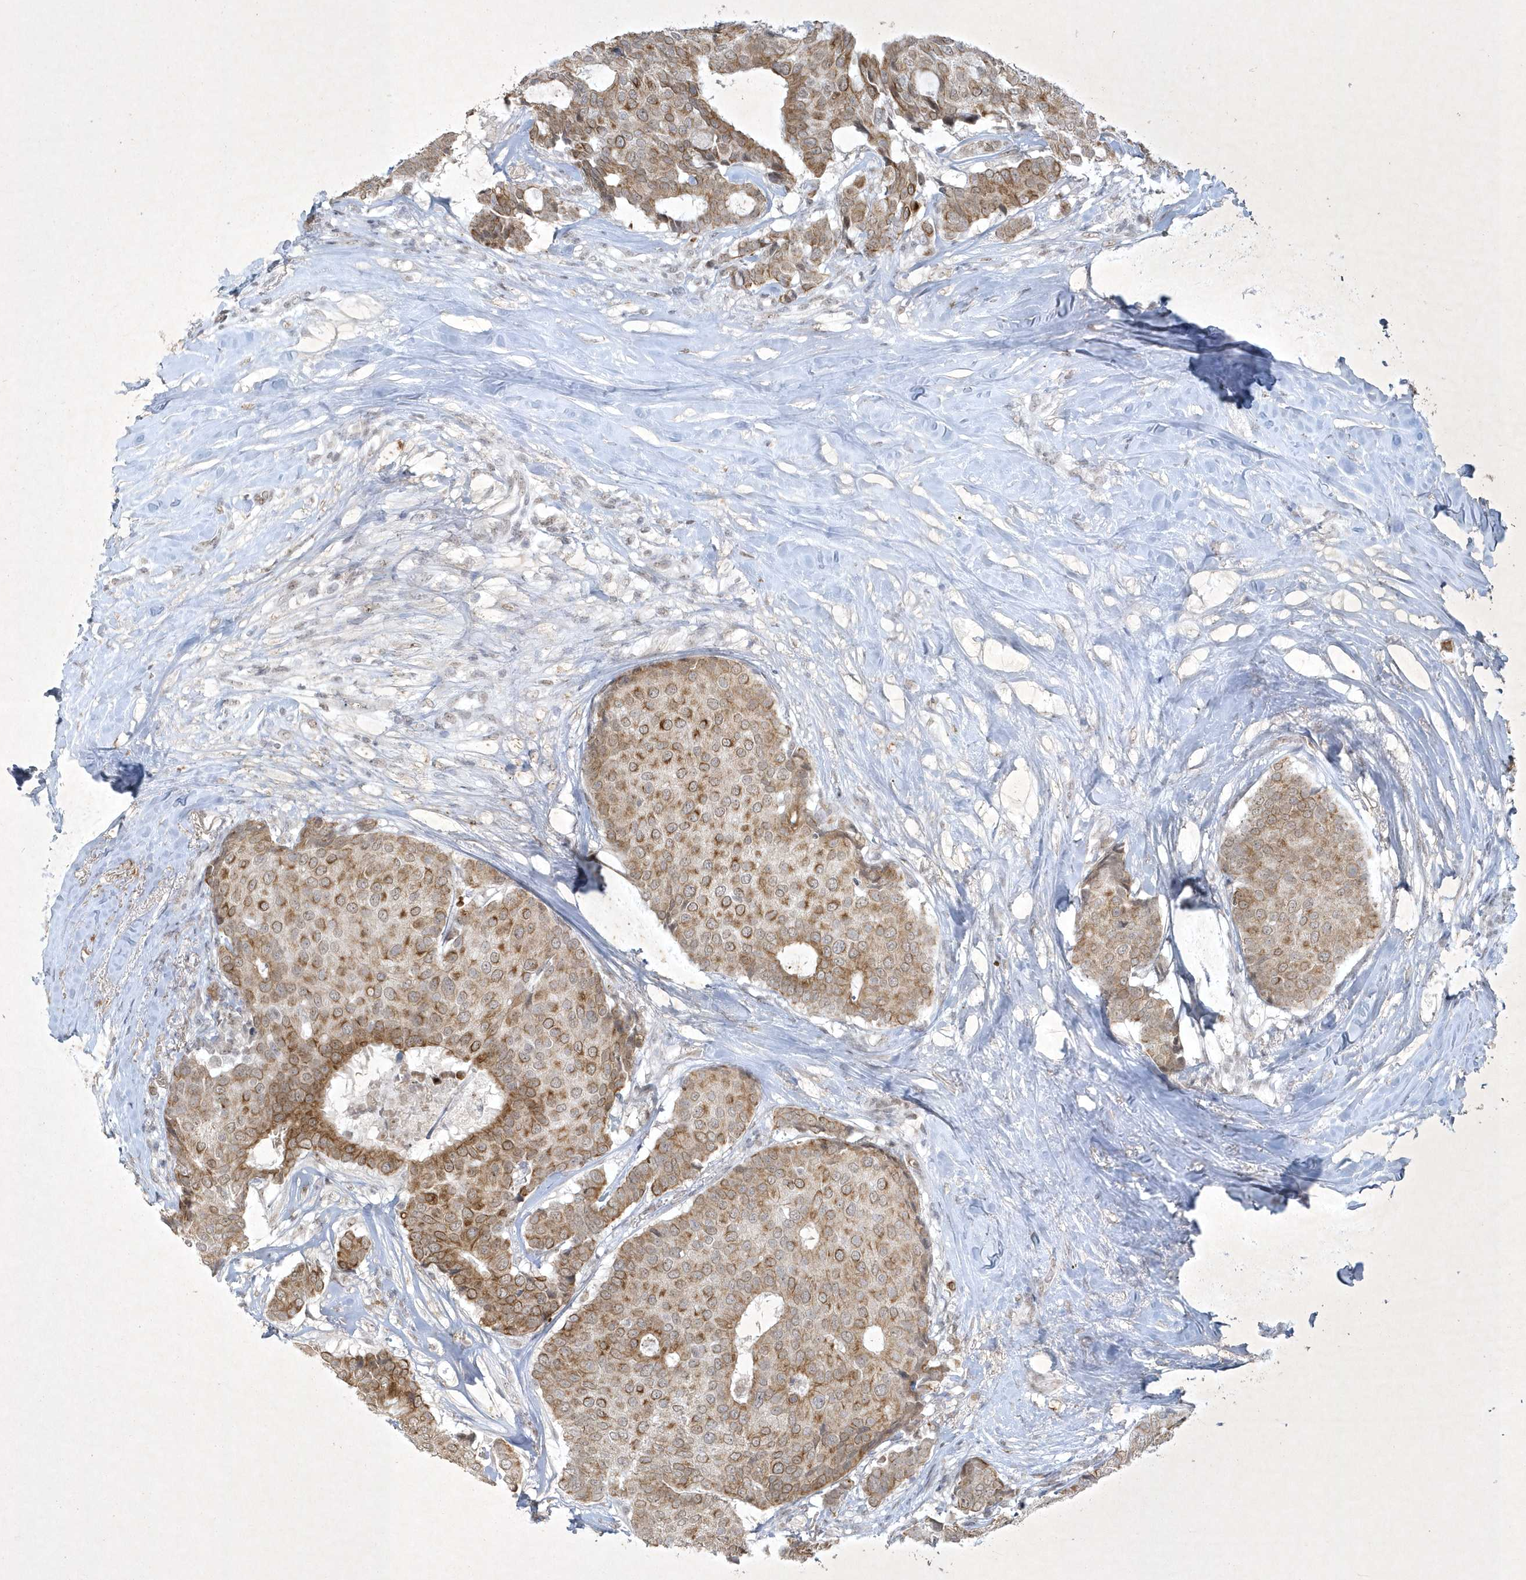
{"staining": {"intensity": "moderate", "quantity": ">75%", "location": "cytoplasmic/membranous"}, "tissue": "breast cancer", "cell_type": "Tumor cells", "image_type": "cancer", "snomed": [{"axis": "morphology", "description": "Duct carcinoma"}, {"axis": "topography", "description": "Breast"}], "caption": "The histopathology image exhibits staining of breast infiltrating ductal carcinoma, revealing moderate cytoplasmic/membranous protein staining (brown color) within tumor cells.", "gene": "ZBTB9", "patient": {"sex": "female", "age": 75}}